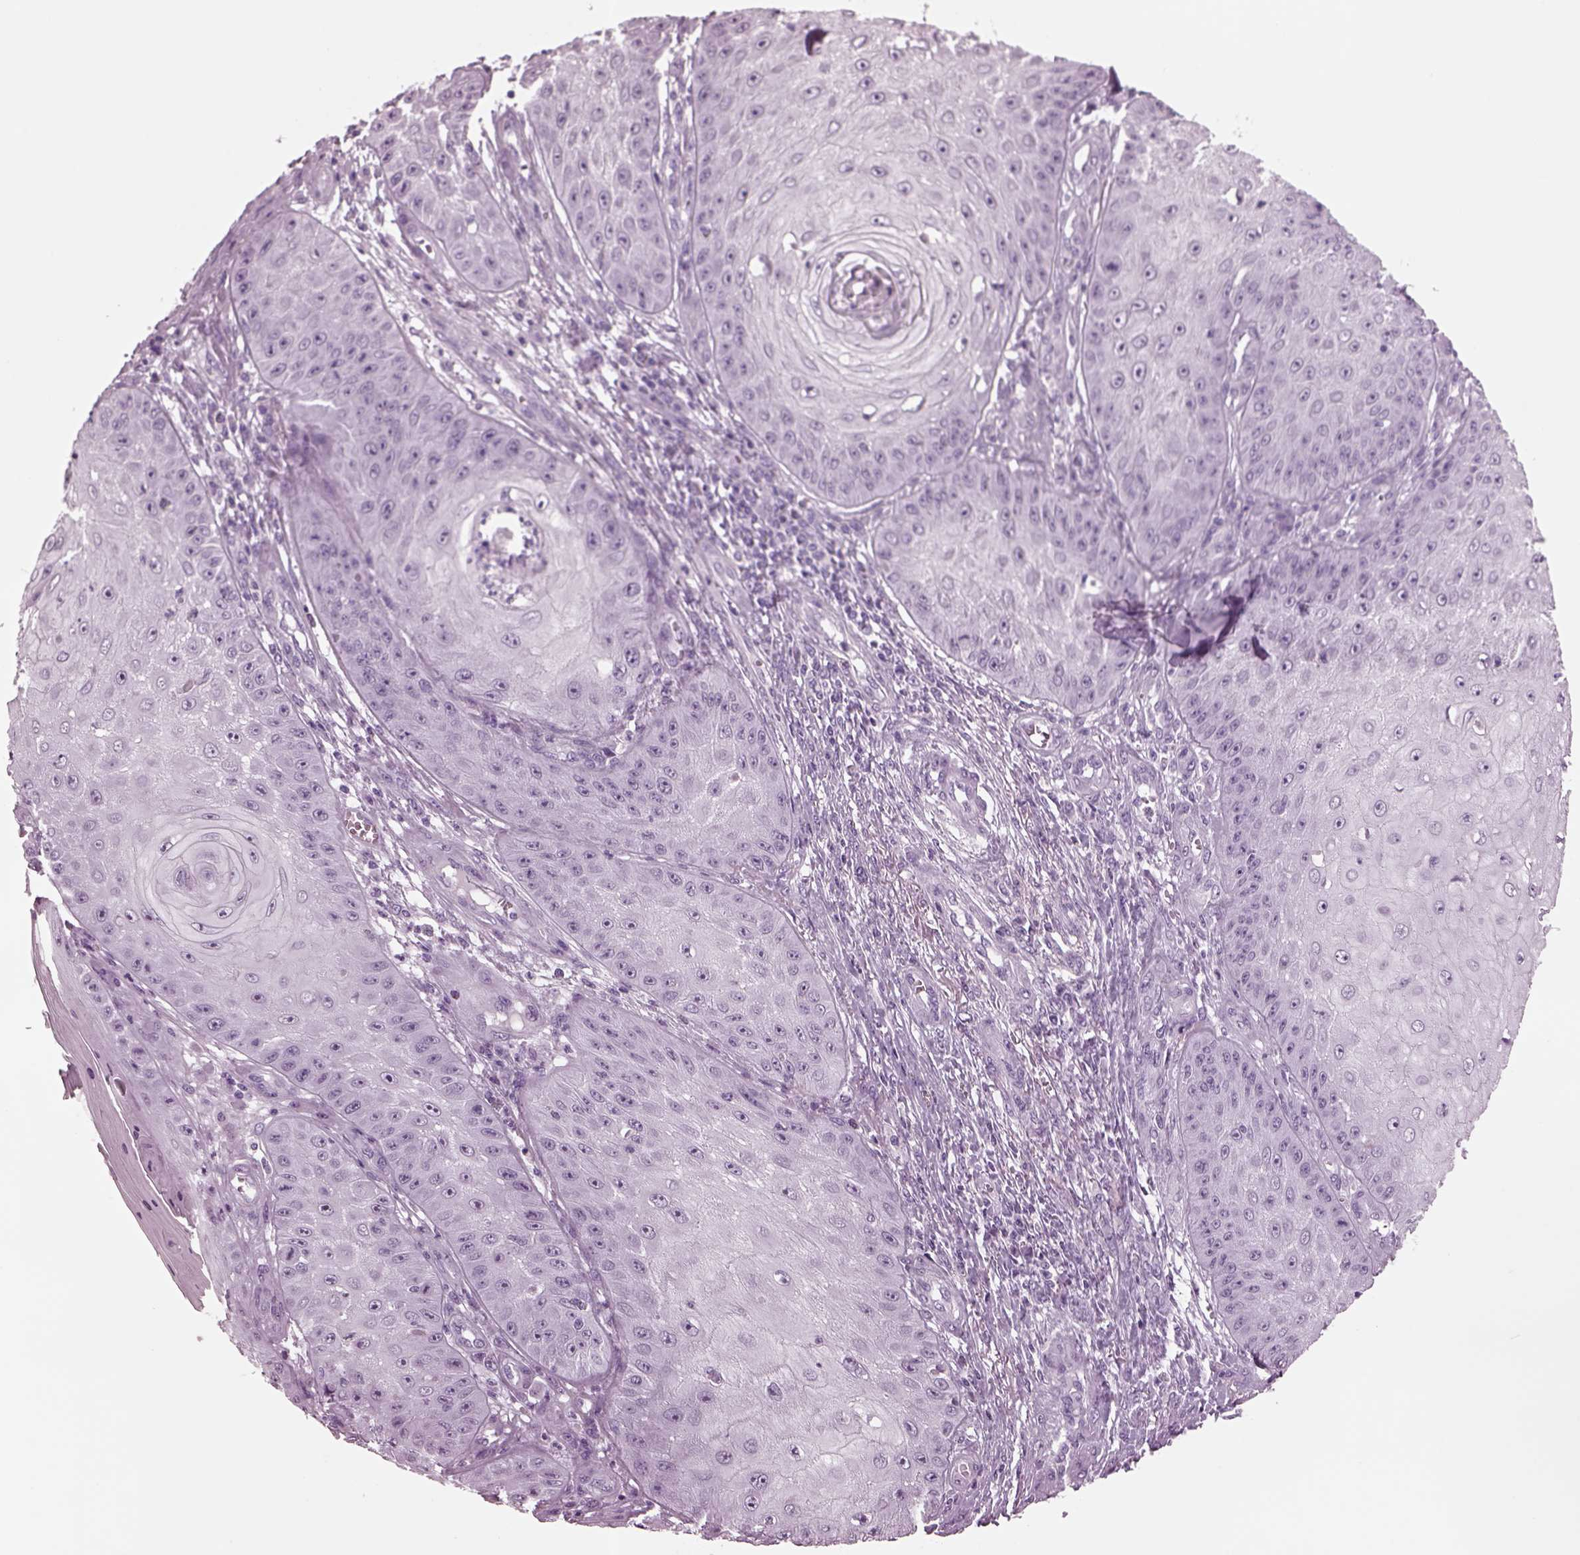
{"staining": {"intensity": "negative", "quantity": "none", "location": "none"}, "tissue": "skin cancer", "cell_type": "Tumor cells", "image_type": "cancer", "snomed": [{"axis": "morphology", "description": "Squamous cell carcinoma, NOS"}, {"axis": "topography", "description": "Skin"}], "caption": "Skin cancer (squamous cell carcinoma) was stained to show a protein in brown. There is no significant expression in tumor cells.", "gene": "TPPP2", "patient": {"sex": "male", "age": 70}}